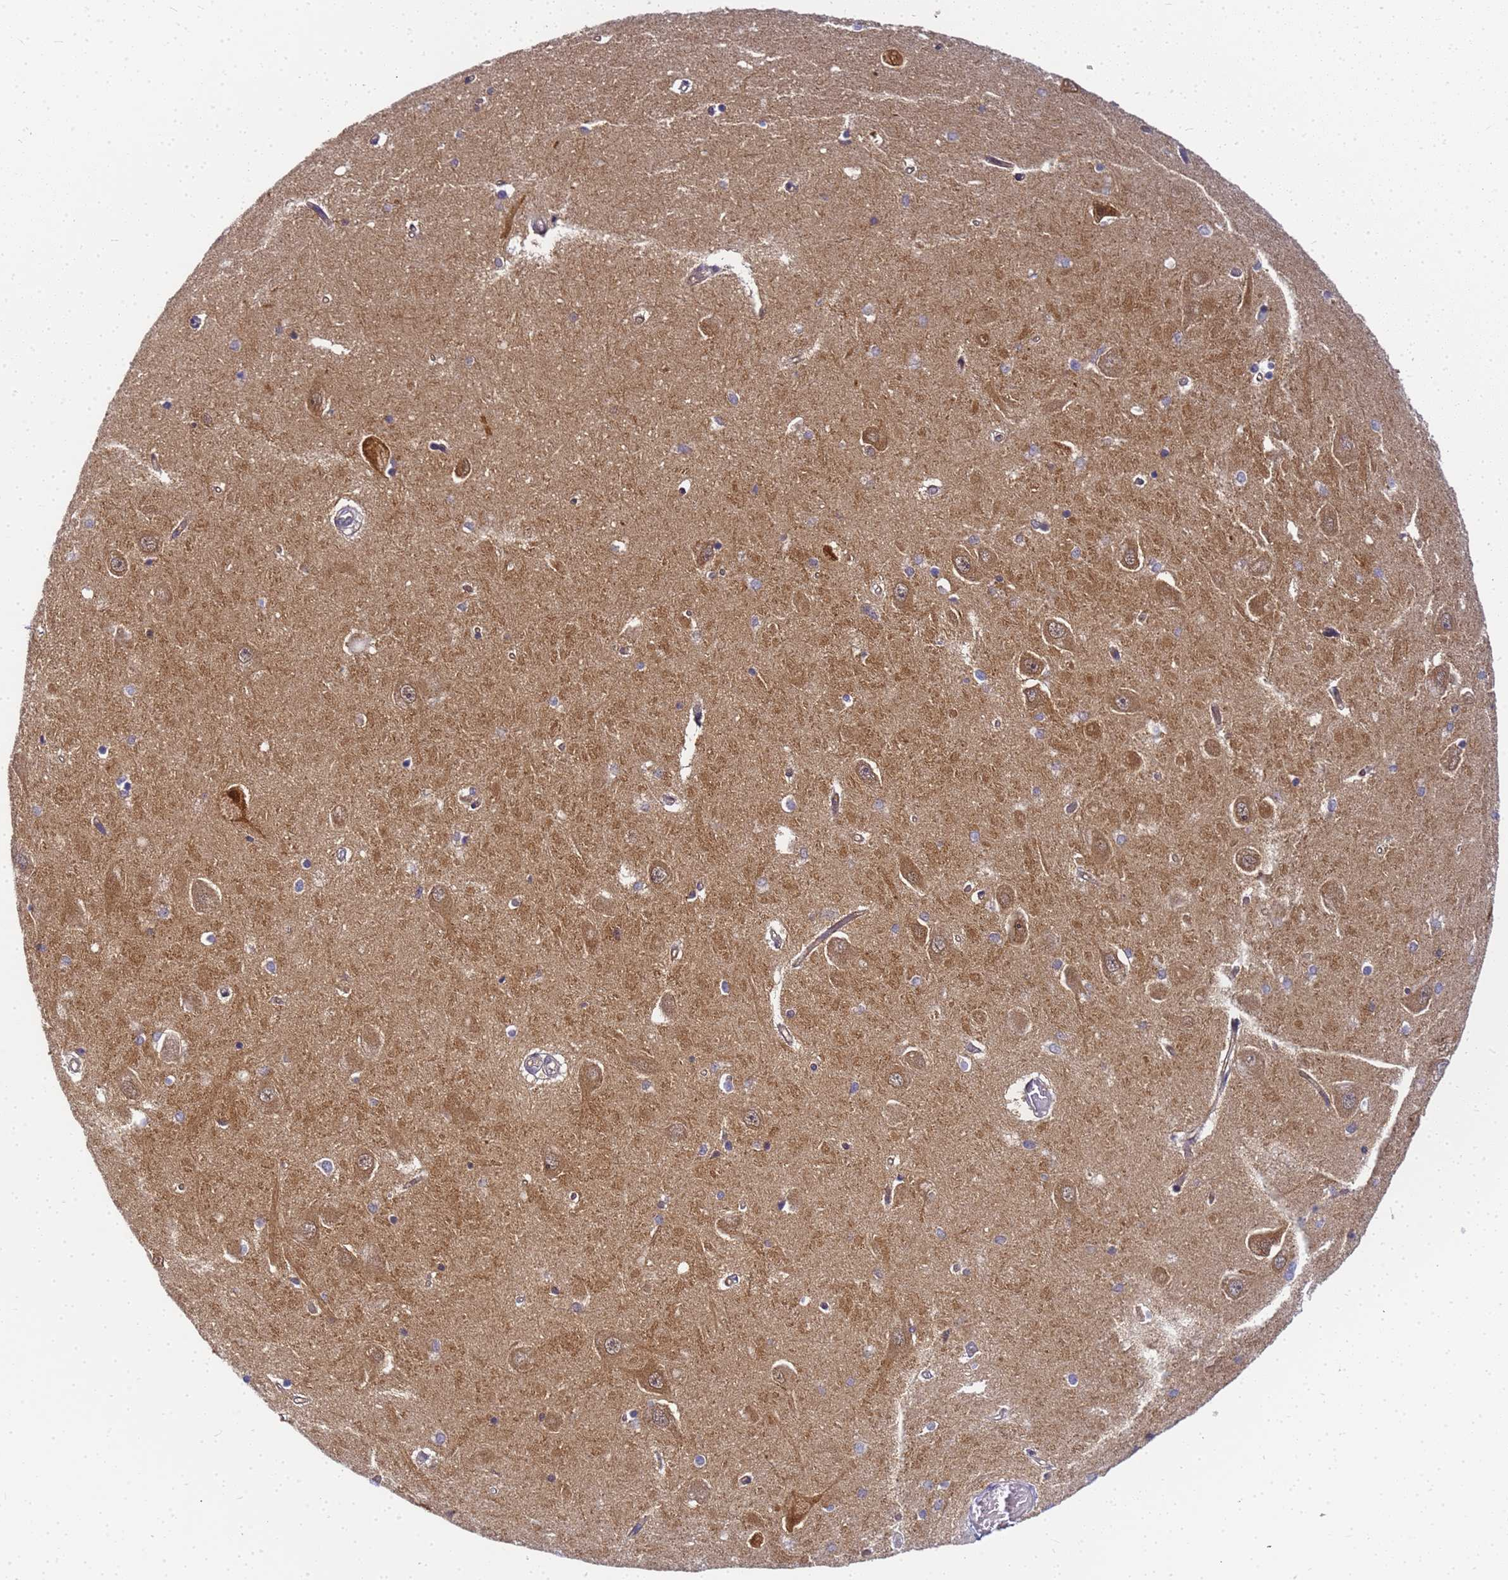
{"staining": {"intensity": "negative", "quantity": "none", "location": "none"}, "tissue": "hippocampus", "cell_type": "Glial cells", "image_type": "normal", "snomed": [{"axis": "morphology", "description": "Normal tissue, NOS"}, {"axis": "topography", "description": "Hippocampus"}], "caption": "Glial cells are negative for brown protein staining in unremarkable hippocampus.", "gene": "CHM", "patient": {"sex": "male", "age": 45}}